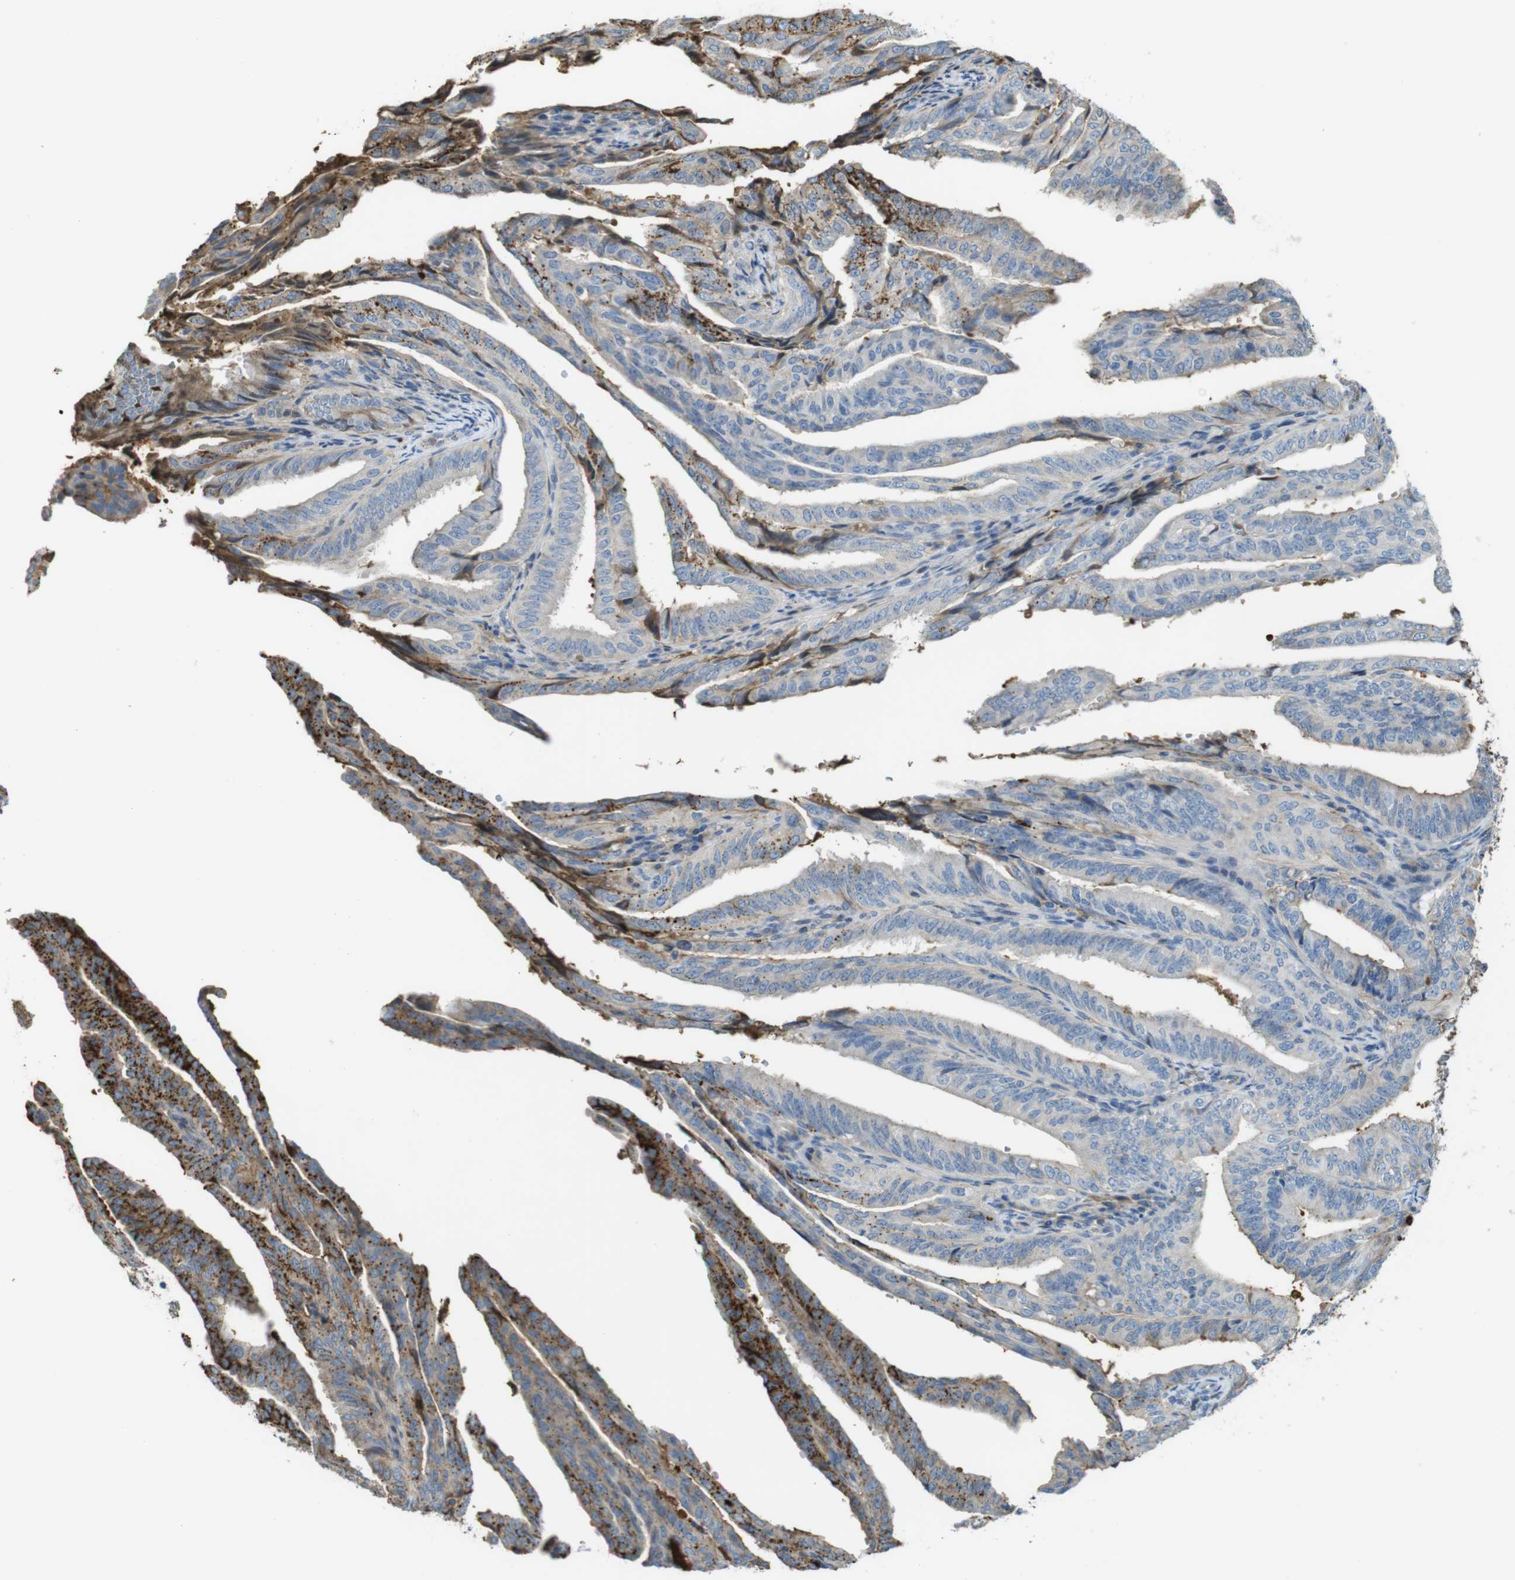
{"staining": {"intensity": "moderate", "quantity": "<25%", "location": "cytoplasmic/membranous"}, "tissue": "endometrial cancer", "cell_type": "Tumor cells", "image_type": "cancer", "snomed": [{"axis": "morphology", "description": "Adenocarcinoma, NOS"}, {"axis": "topography", "description": "Endometrium"}], "caption": "Immunohistochemical staining of human endometrial adenocarcinoma displays moderate cytoplasmic/membranous protein positivity in approximately <25% of tumor cells. Immunohistochemistry (ihc) stains the protein in brown and the nuclei are stained blue.", "gene": "LTBP4", "patient": {"sex": "female", "age": 58}}